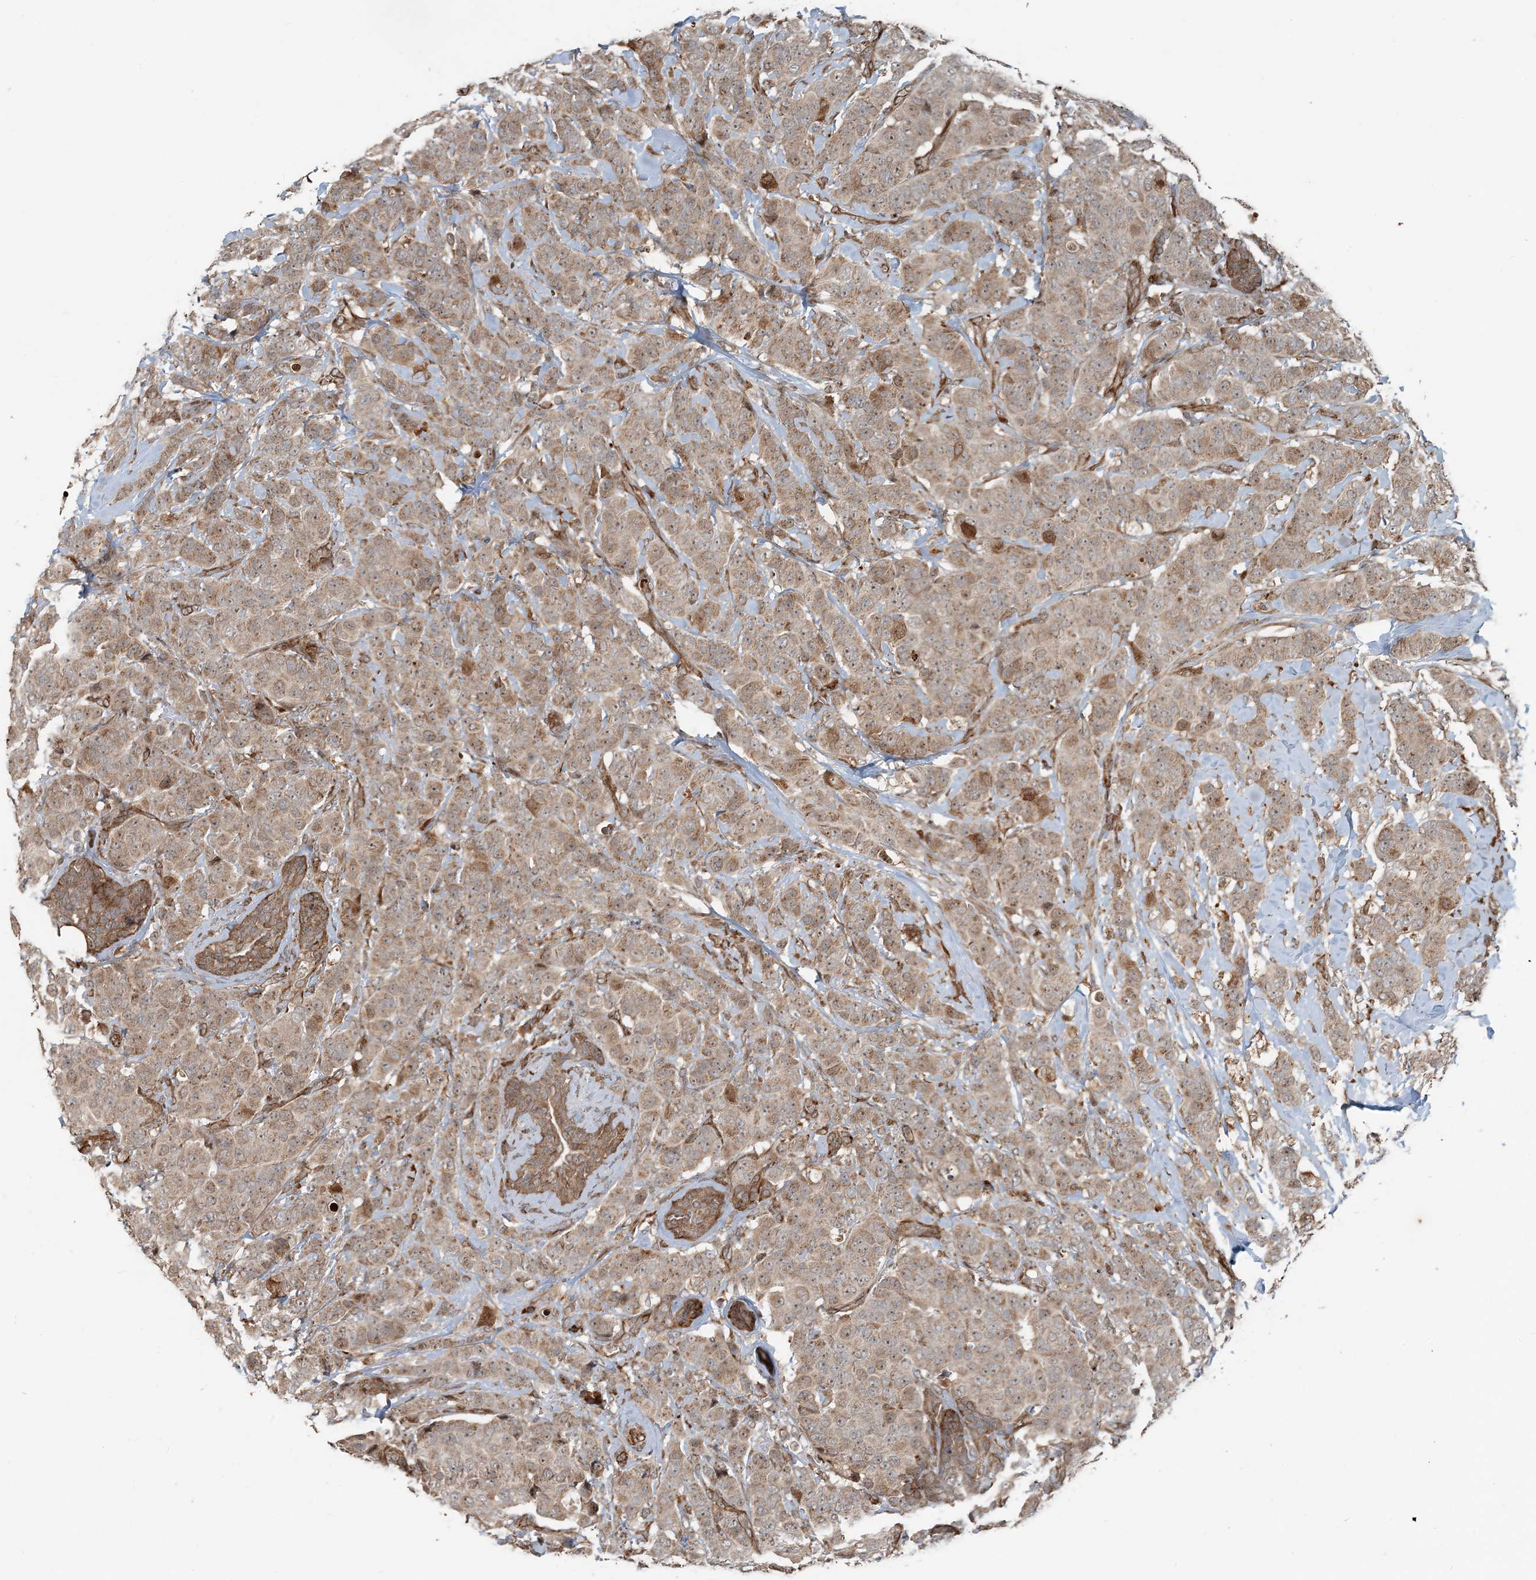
{"staining": {"intensity": "weak", "quantity": ">75%", "location": "cytoplasmic/membranous"}, "tissue": "breast cancer", "cell_type": "Tumor cells", "image_type": "cancer", "snomed": [{"axis": "morphology", "description": "Normal tissue, NOS"}, {"axis": "morphology", "description": "Duct carcinoma"}, {"axis": "topography", "description": "Breast"}], "caption": "Human infiltrating ductal carcinoma (breast) stained with a brown dye displays weak cytoplasmic/membranous positive expression in approximately >75% of tumor cells.", "gene": "EDEM2", "patient": {"sex": "female", "age": 40}}